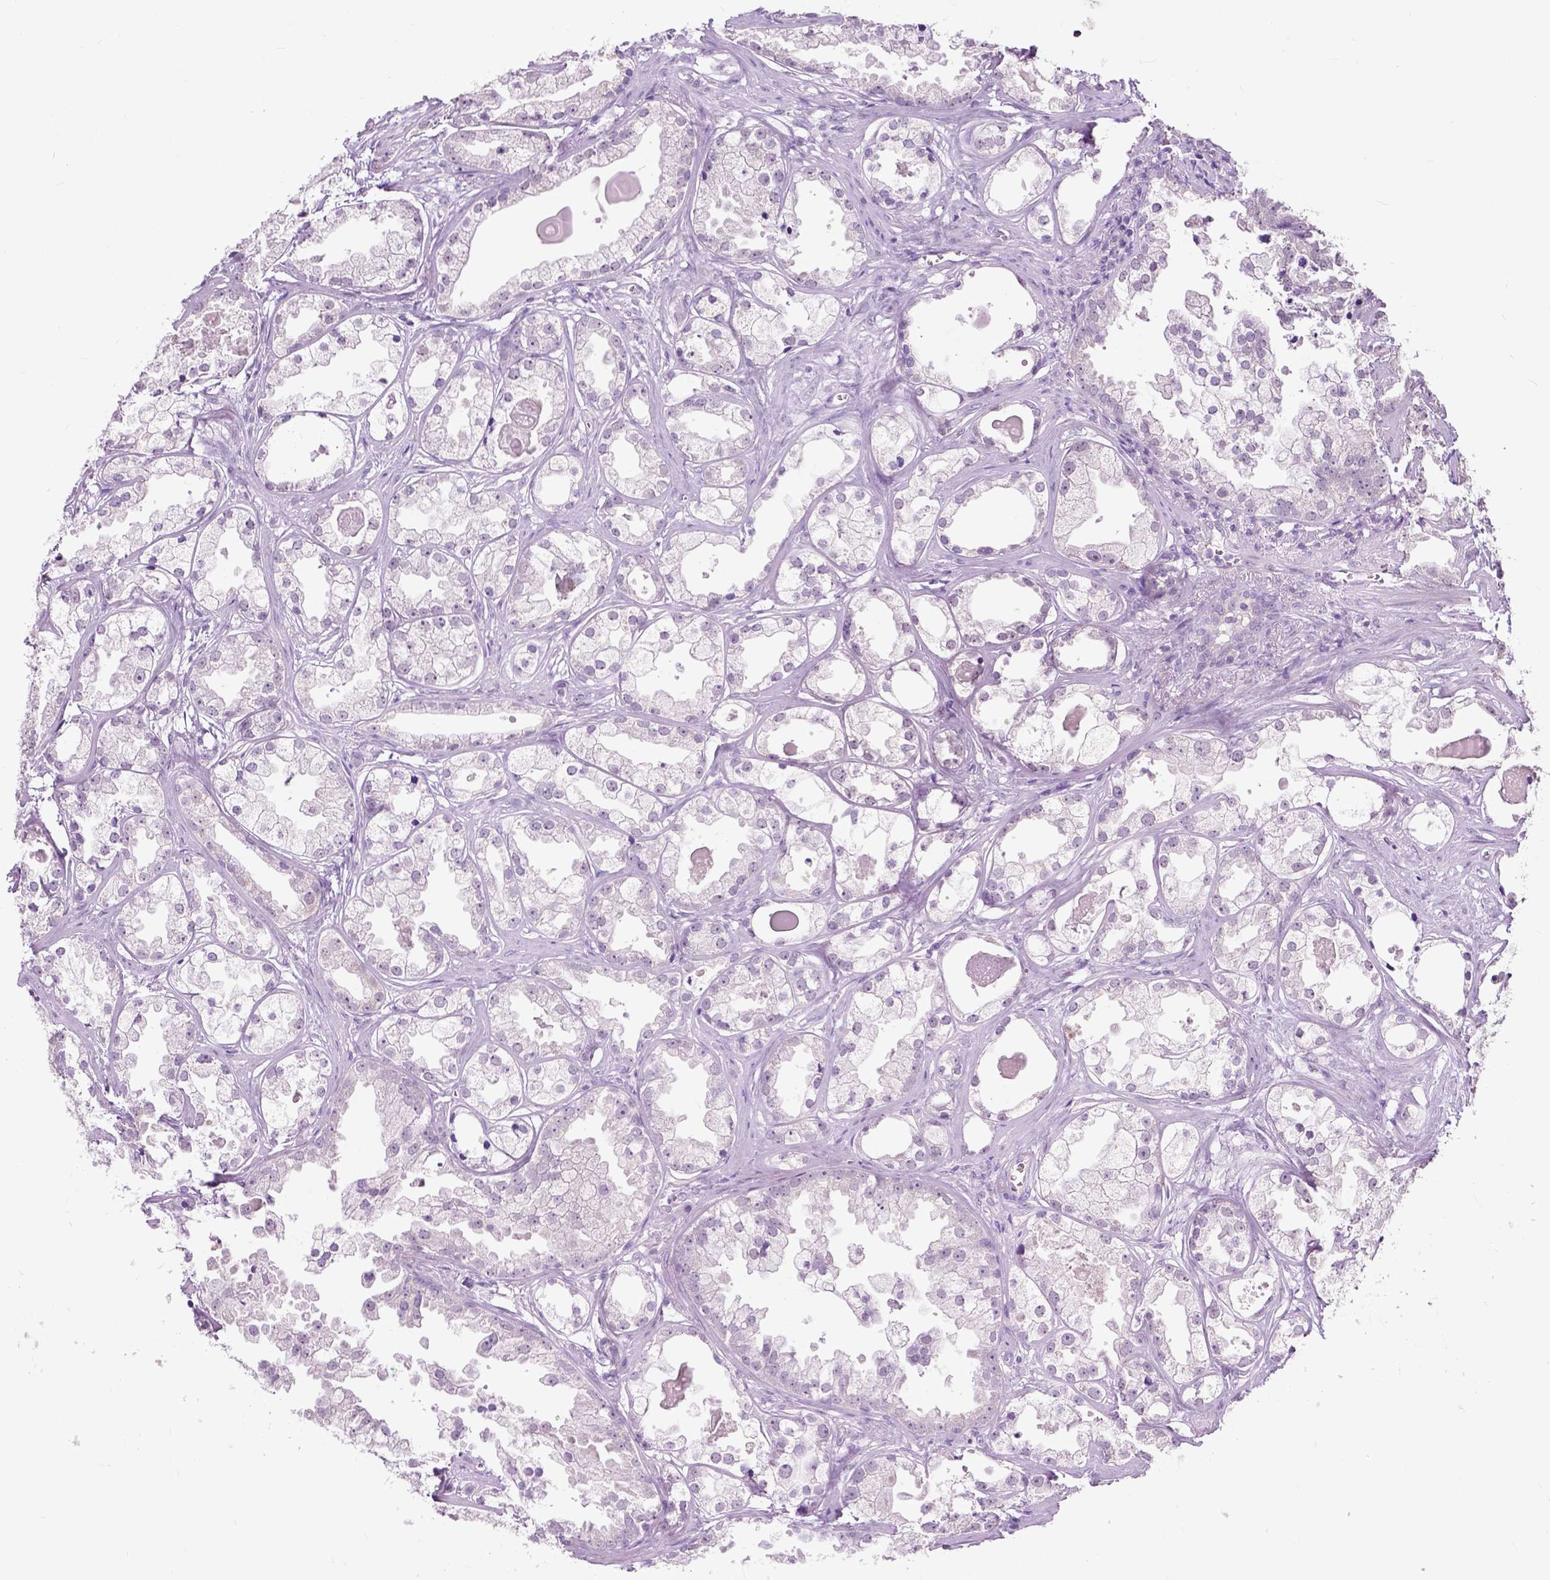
{"staining": {"intensity": "negative", "quantity": "none", "location": "none"}, "tissue": "prostate cancer", "cell_type": "Tumor cells", "image_type": "cancer", "snomed": [{"axis": "morphology", "description": "Adenocarcinoma, Low grade"}, {"axis": "topography", "description": "Prostate"}], "caption": "The photomicrograph demonstrates no significant staining in tumor cells of prostate cancer.", "gene": "GPR37L1", "patient": {"sex": "male", "age": 65}}